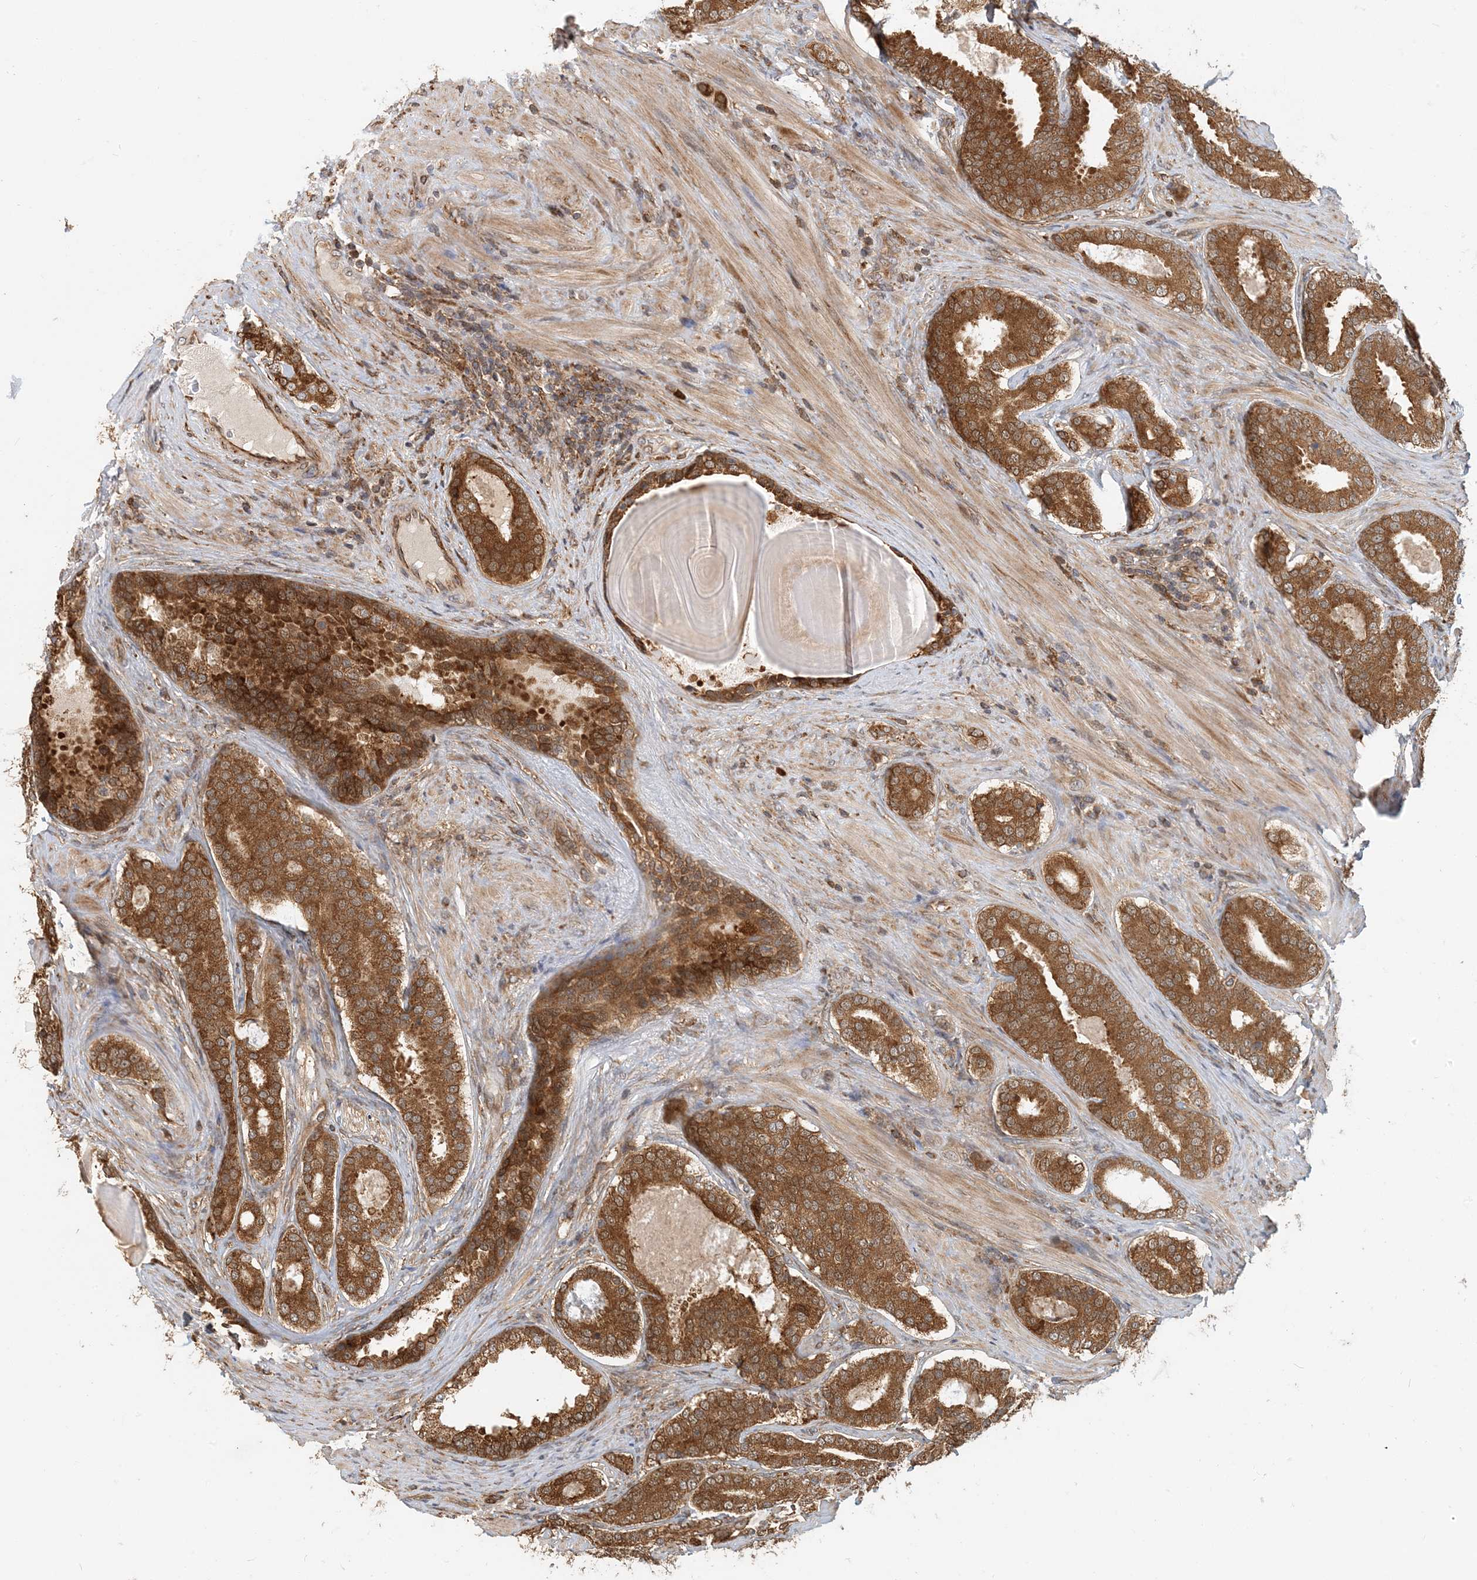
{"staining": {"intensity": "strong", "quantity": ">75%", "location": "cytoplasmic/membranous"}, "tissue": "prostate cancer", "cell_type": "Tumor cells", "image_type": "cancer", "snomed": [{"axis": "morphology", "description": "Adenocarcinoma, High grade"}, {"axis": "topography", "description": "Prostate"}], "caption": "The photomicrograph shows a brown stain indicating the presence of a protein in the cytoplasmic/membranous of tumor cells in prostate cancer (adenocarcinoma (high-grade)). Nuclei are stained in blue.", "gene": "HNMT", "patient": {"sex": "male", "age": 60}}